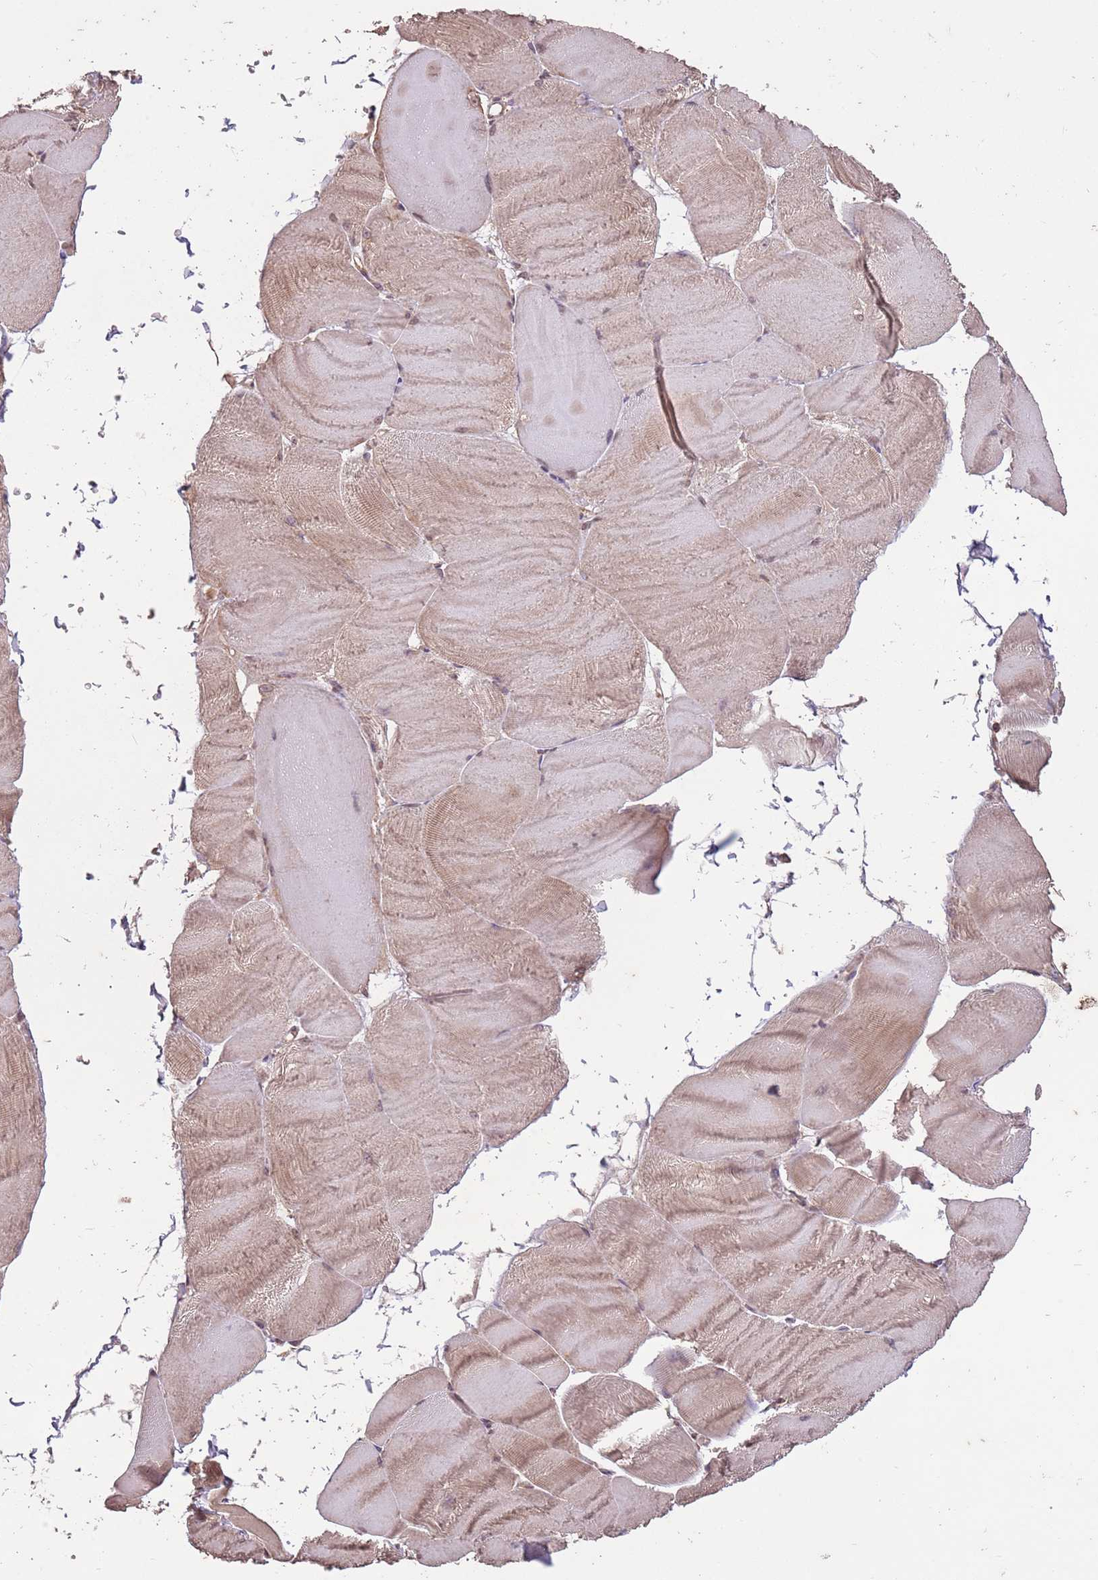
{"staining": {"intensity": "weak", "quantity": "25%-75%", "location": "cytoplasmic/membranous"}, "tissue": "skeletal muscle", "cell_type": "Myocytes", "image_type": "normal", "snomed": [{"axis": "morphology", "description": "Normal tissue, NOS"}, {"axis": "morphology", "description": "Basal cell carcinoma"}, {"axis": "topography", "description": "Skeletal muscle"}], "caption": "Immunohistochemical staining of unremarkable skeletal muscle demonstrates low levels of weak cytoplasmic/membranous expression in approximately 25%-75% of myocytes. The staining was performed using DAB (3,3'-diaminobenzidine) to visualize the protein expression in brown, while the nuclei were stained in blue with hematoxylin (Magnification: 20x).", "gene": "CAPN9", "patient": {"sex": "female", "age": 64}}